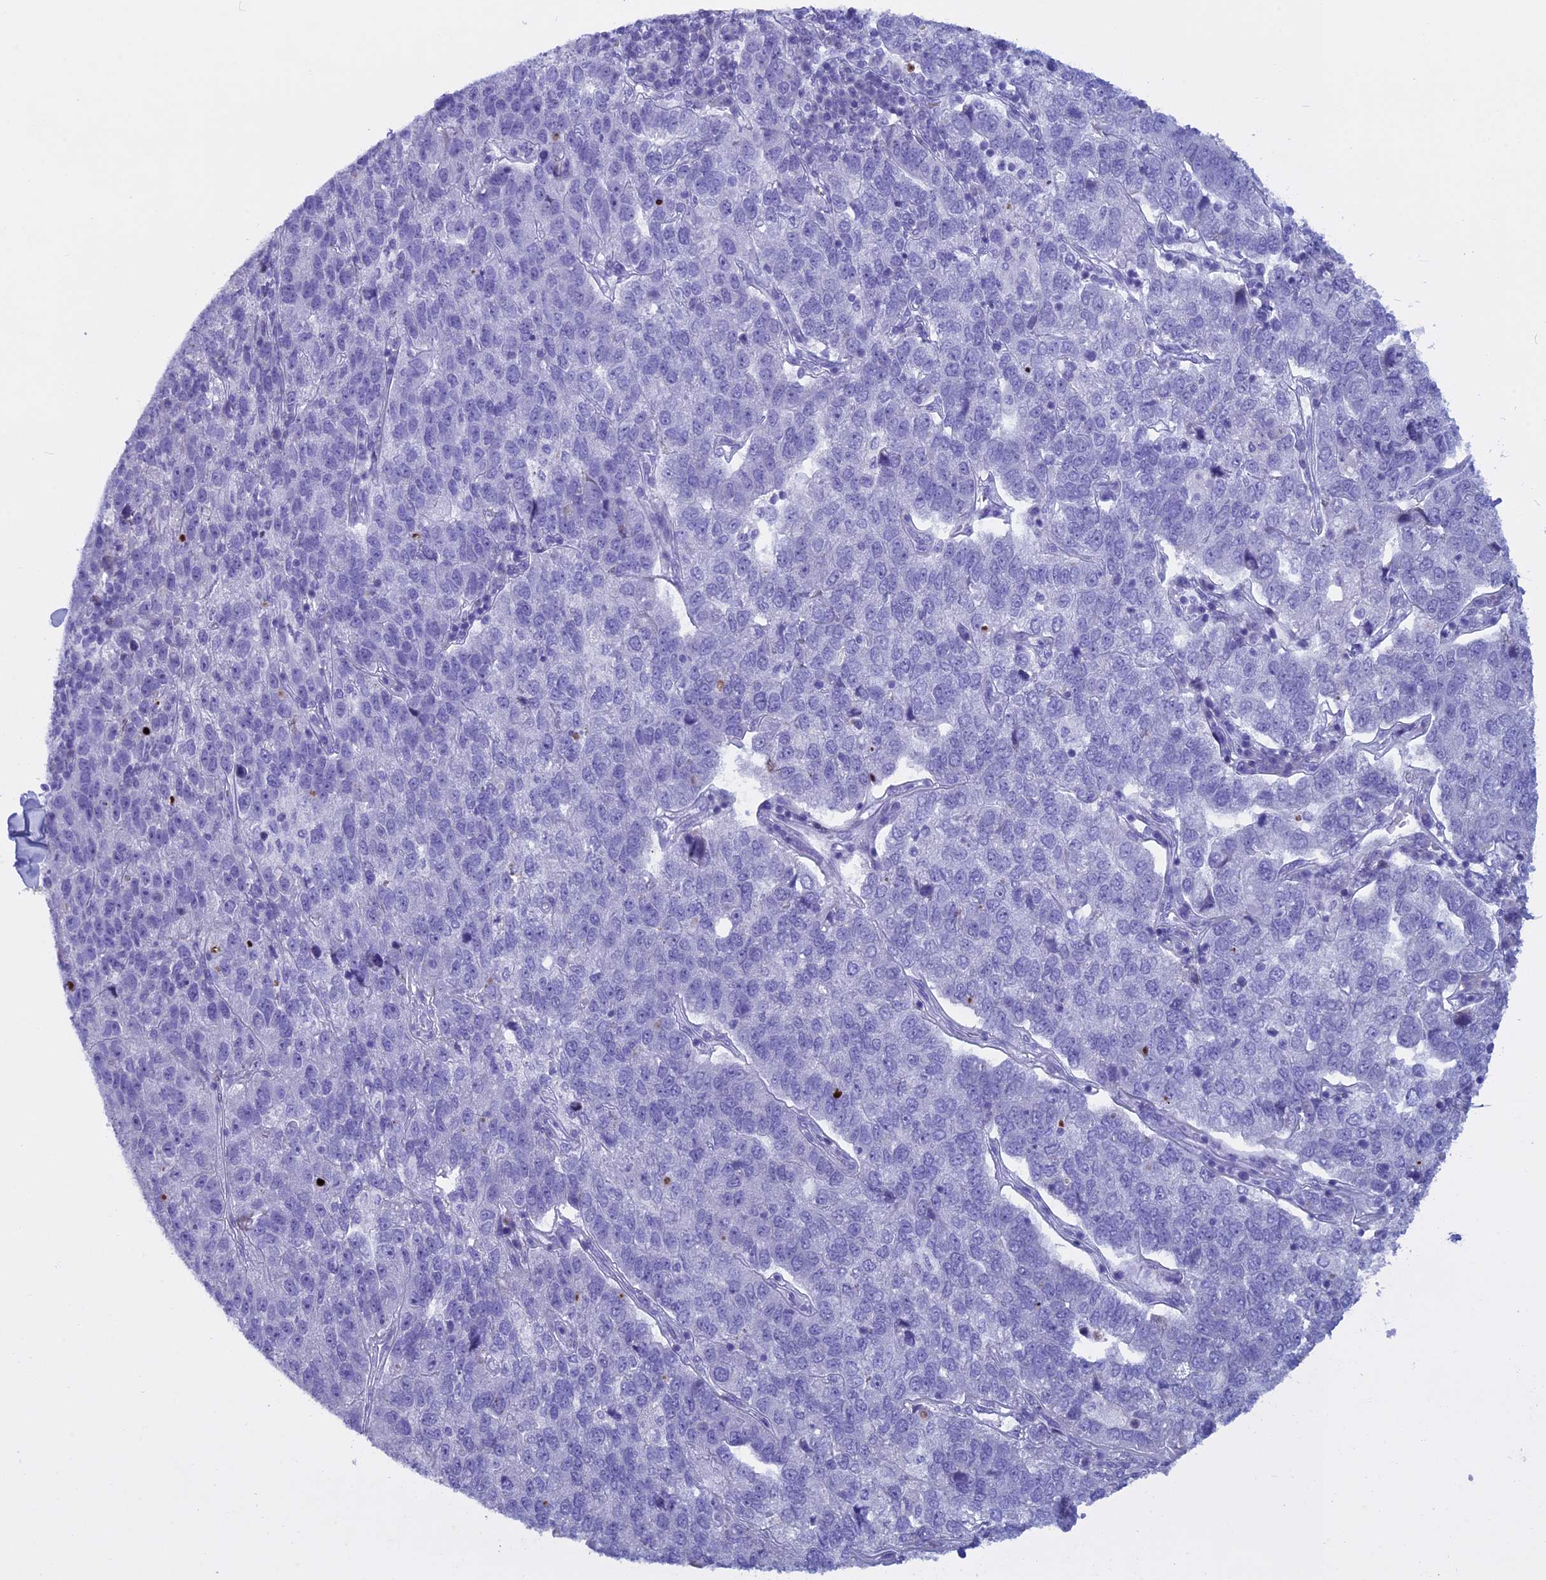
{"staining": {"intensity": "negative", "quantity": "none", "location": "none"}, "tissue": "pancreatic cancer", "cell_type": "Tumor cells", "image_type": "cancer", "snomed": [{"axis": "morphology", "description": "Adenocarcinoma, NOS"}, {"axis": "topography", "description": "Pancreas"}], "caption": "IHC of pancreatic cancer shows no positivity in tumor cells. The staining was performed using DAB to visualize the protein expression in brown, while the nuclei were stained in blue with hematoxylin (Magnification: 20x).", "gene": "KCTD21", "patient": {"sex": "female", "age": 61}}